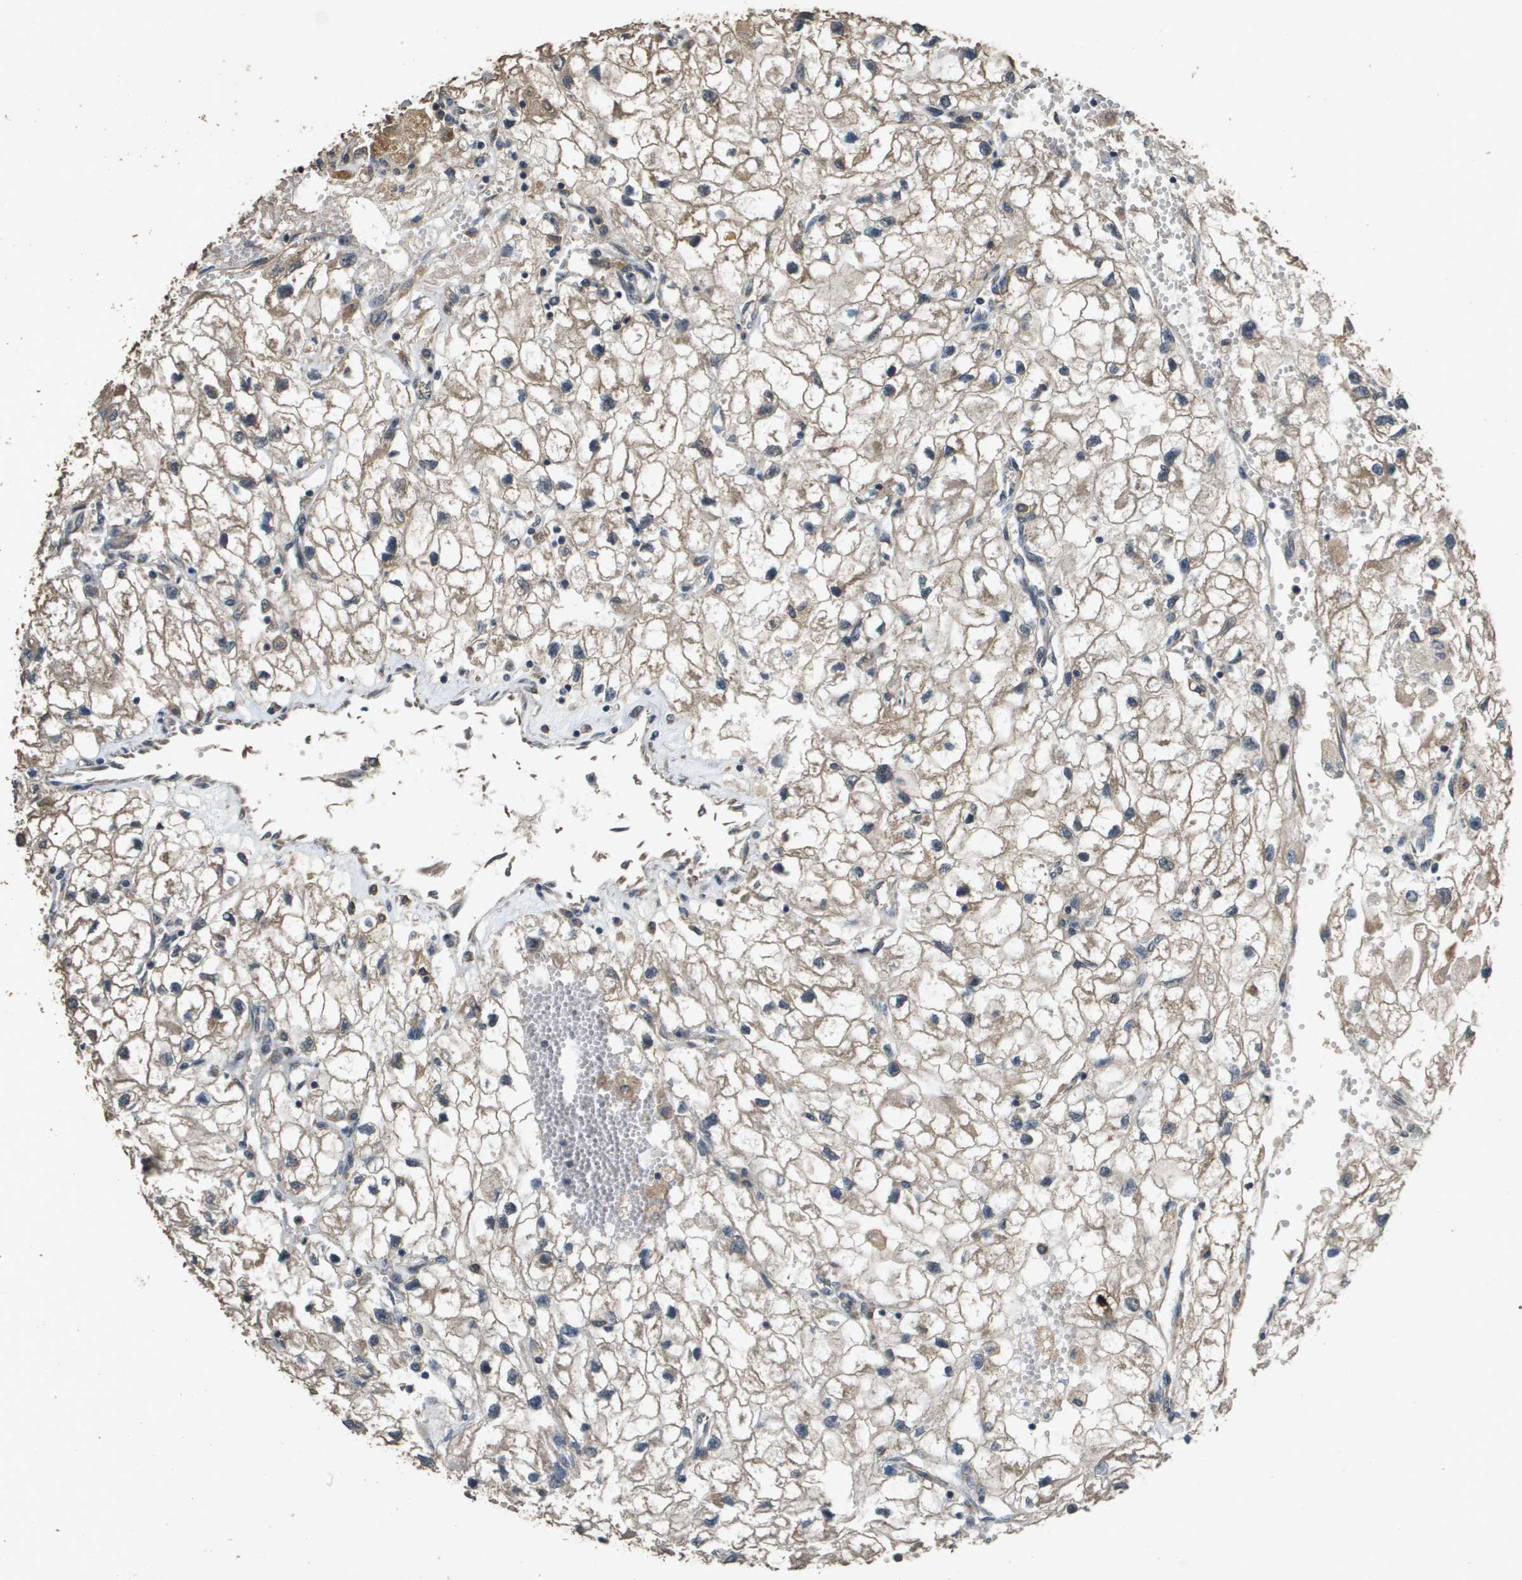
{"staining": {"intensity": "weak", "quantity": ">75%", "location": "cytoplasmic/membranous"}, "tissue": "renal cancer", "cell_type": "Tumor cells", "image_type": "cancer", "snomed": [{"axis": "morphology", "description": "Adenocarcinoma, NOS"}, {"axis": "topography", "description": "Kidney"}], "caption": "Human adenocarcinoma (renal) stained with a protein marker demonstrates weak staining in tumor cells.", "gene": "RAB6B", "patient": {"sex": "female", "age": 70}}